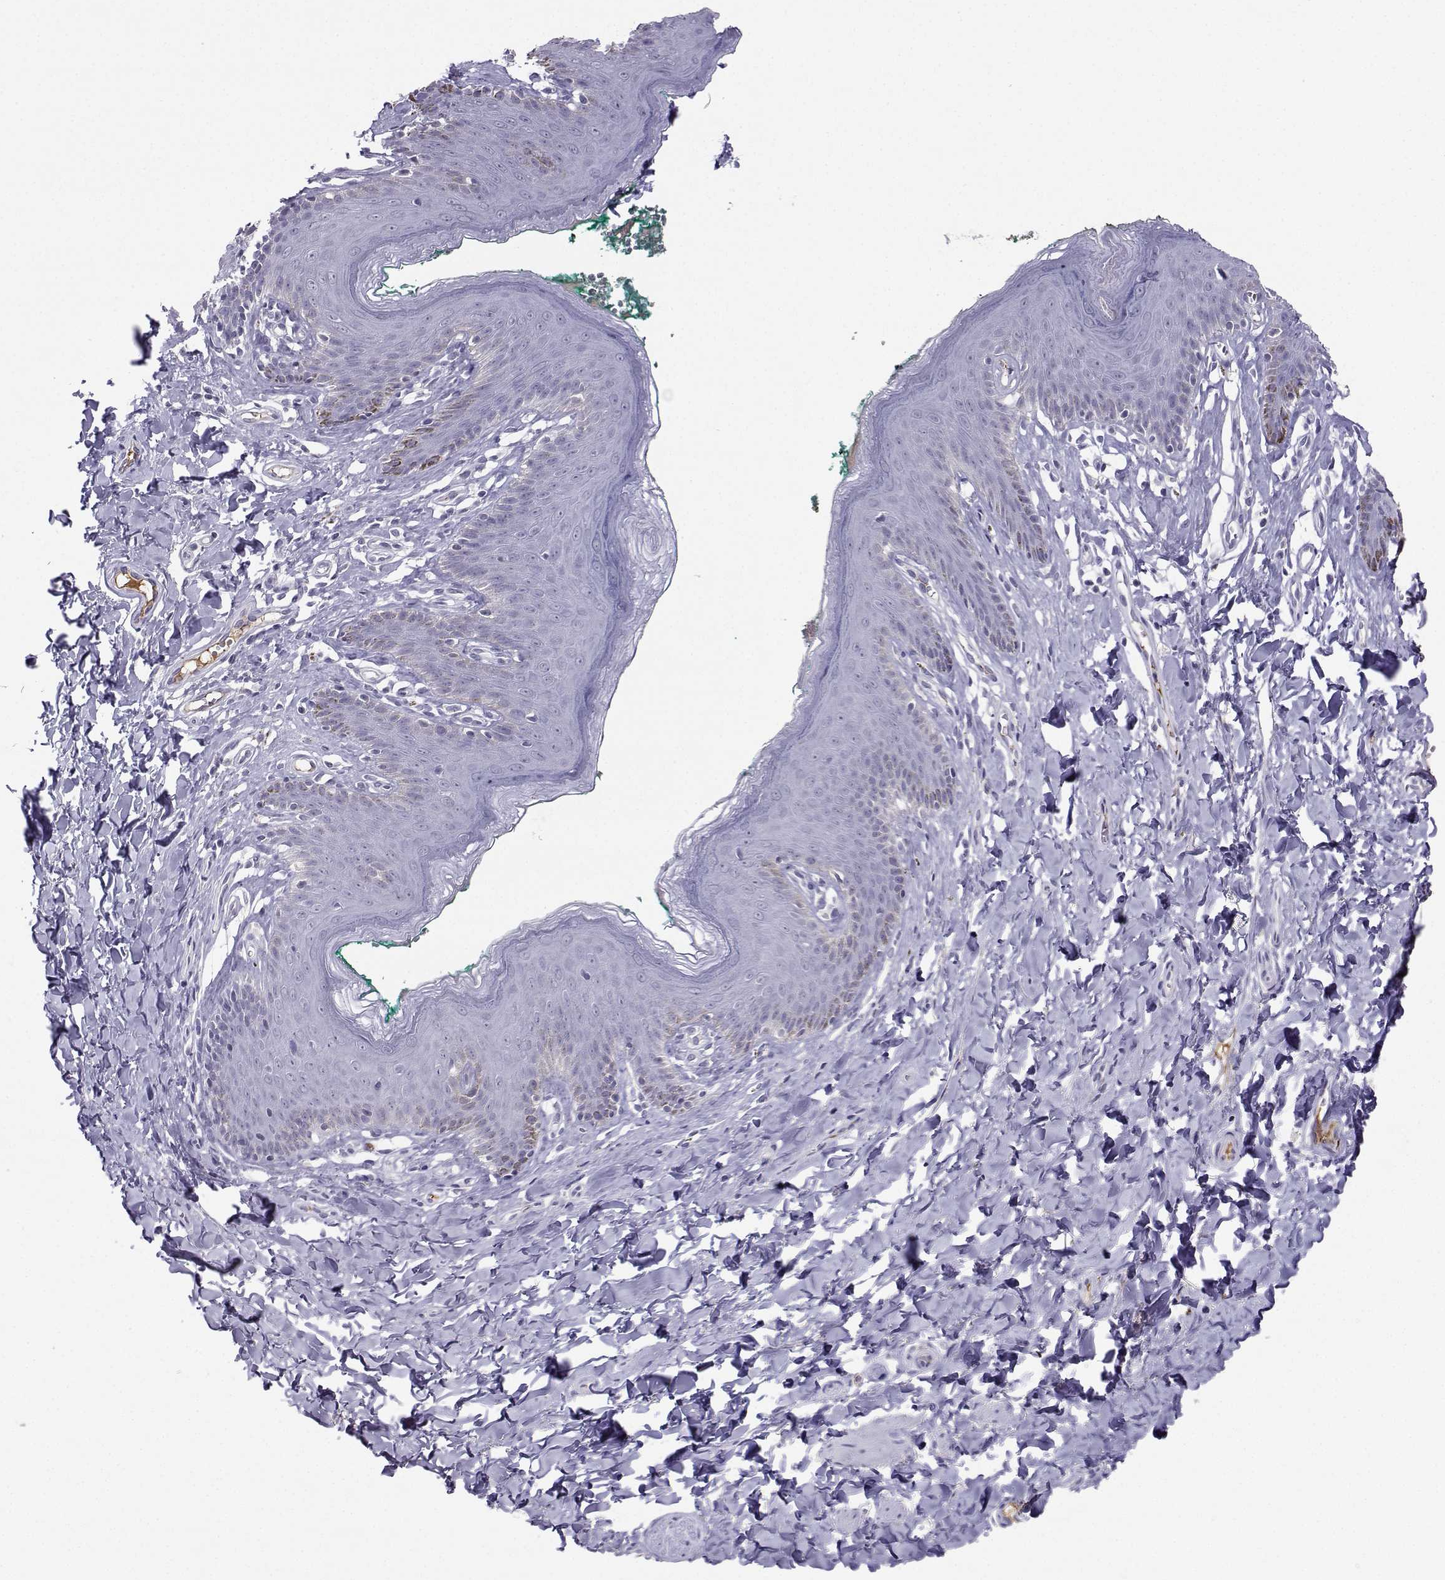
{"staining": {"intensity": "negative", "quantity": "none", "location": "none"}, "tissue": "skin", "cell_type": "Epidermal cells", "image_type": "normal", "snomed": [{"axis": "morphology", "description": "Normal tissue, NOS"}, {"axis": "topography", "description": "Vulva"}], "caption": "Immunohistochemistry micrograph of benign human skin stained for a protein (brown), which shows no expression in epidermal cells. (Brightfield microscopy of DAB immunohistochemistry (IHC) at high magnification).", "gene": "LHX1", "patient": {"sex": "female", "age": 66}}